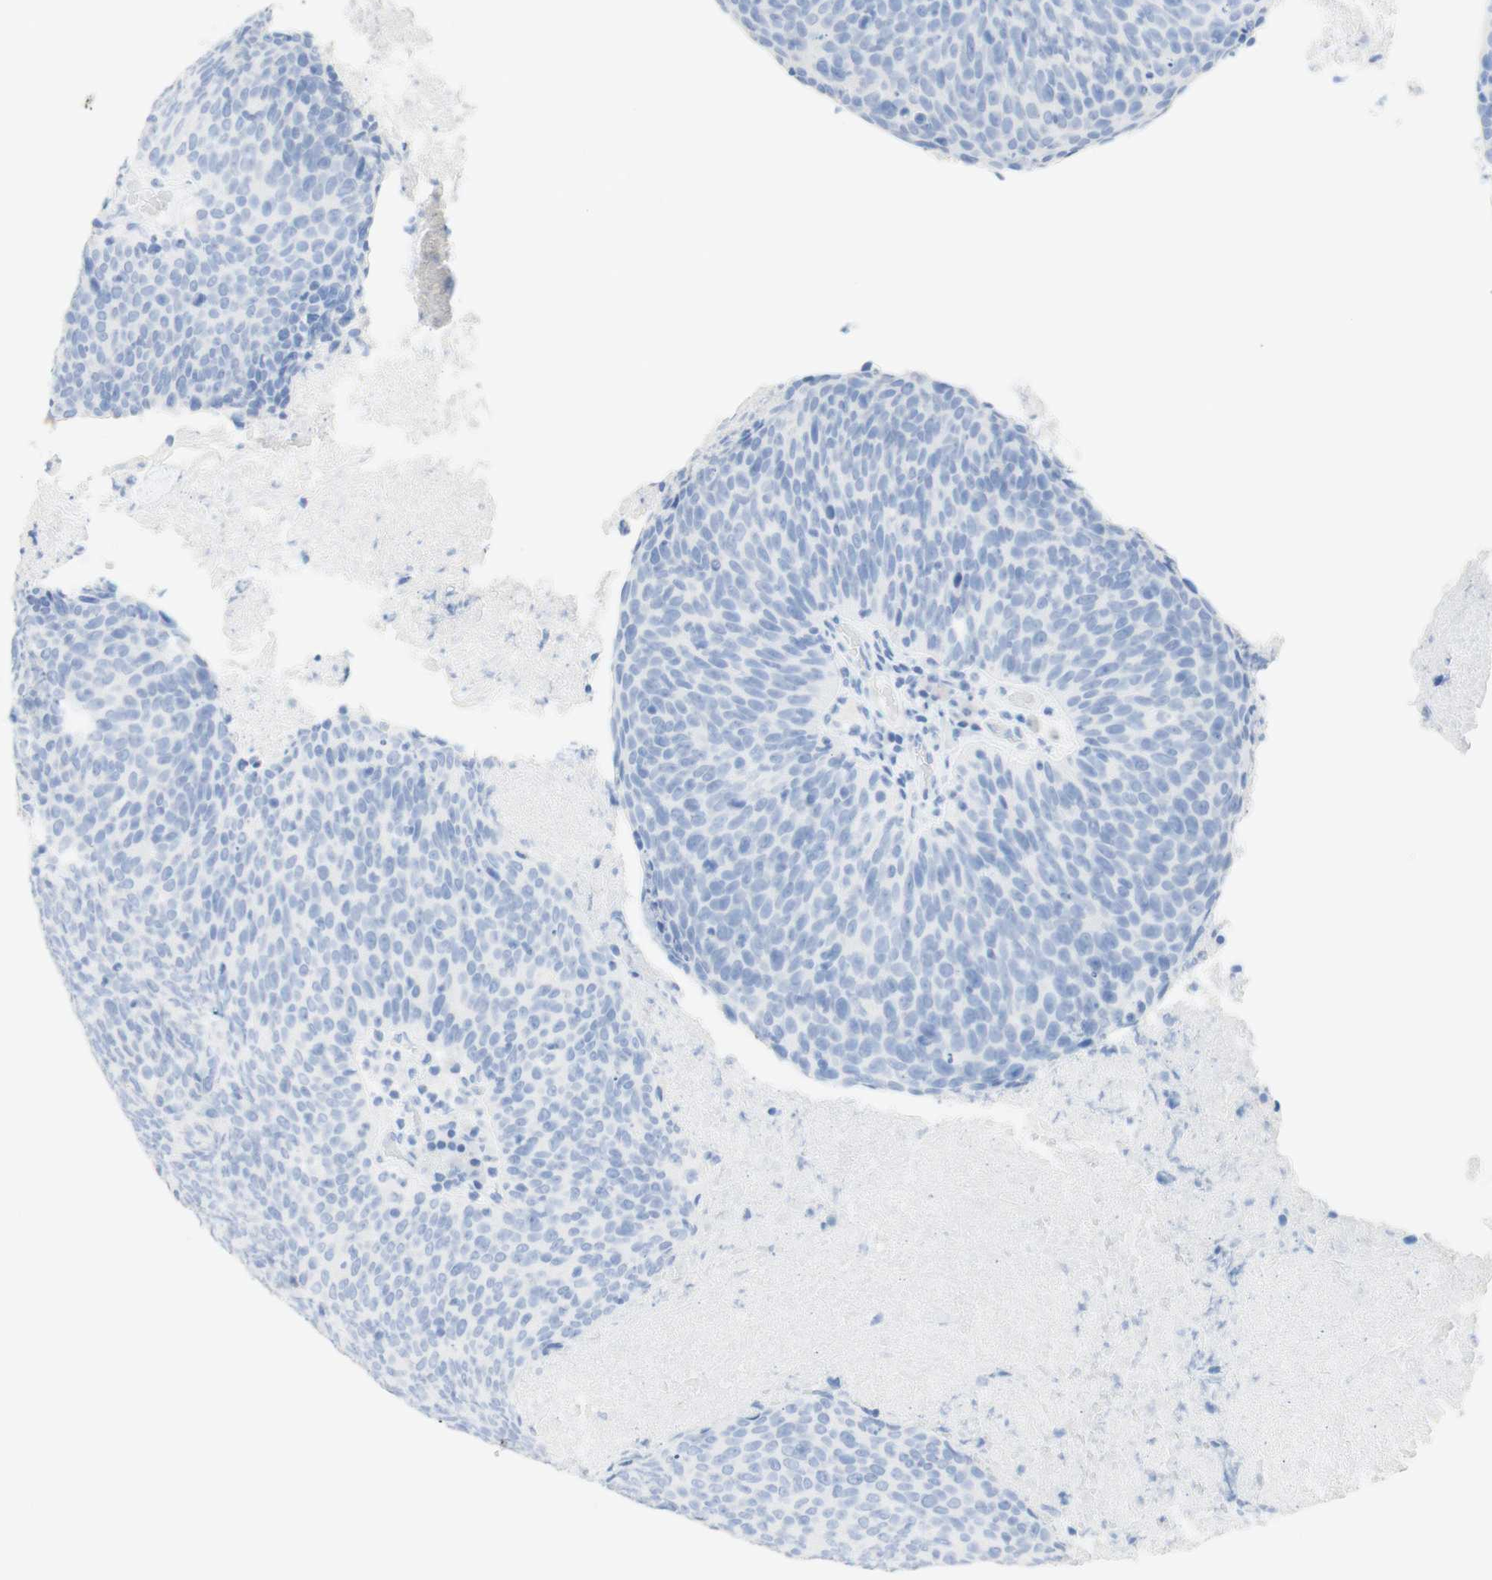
{"staining": {"intensity": "negative", "quantity": "none", "location": "none"}, "tissue": "head and neck cancer", "cell_type": "Tumor cells", "image_type": "cancer", "snomed": [{"axis": "morphology", "description": "Squamous cell carcinoma, NOS"}, {"axis": "morphology", "description": "Squamous cell carcinoma, metastatic, NOS"}, {"axis": "topography", "description": "Lymph node"}, {"axis": "topography", "description": "Head-Neck"}], "caption": "Head and neck cancer was stained to show a protein in brown. There is no significant staining in tumor cells.", "gene": "TPO", "patient": {"sex": "male", "age": 62}}